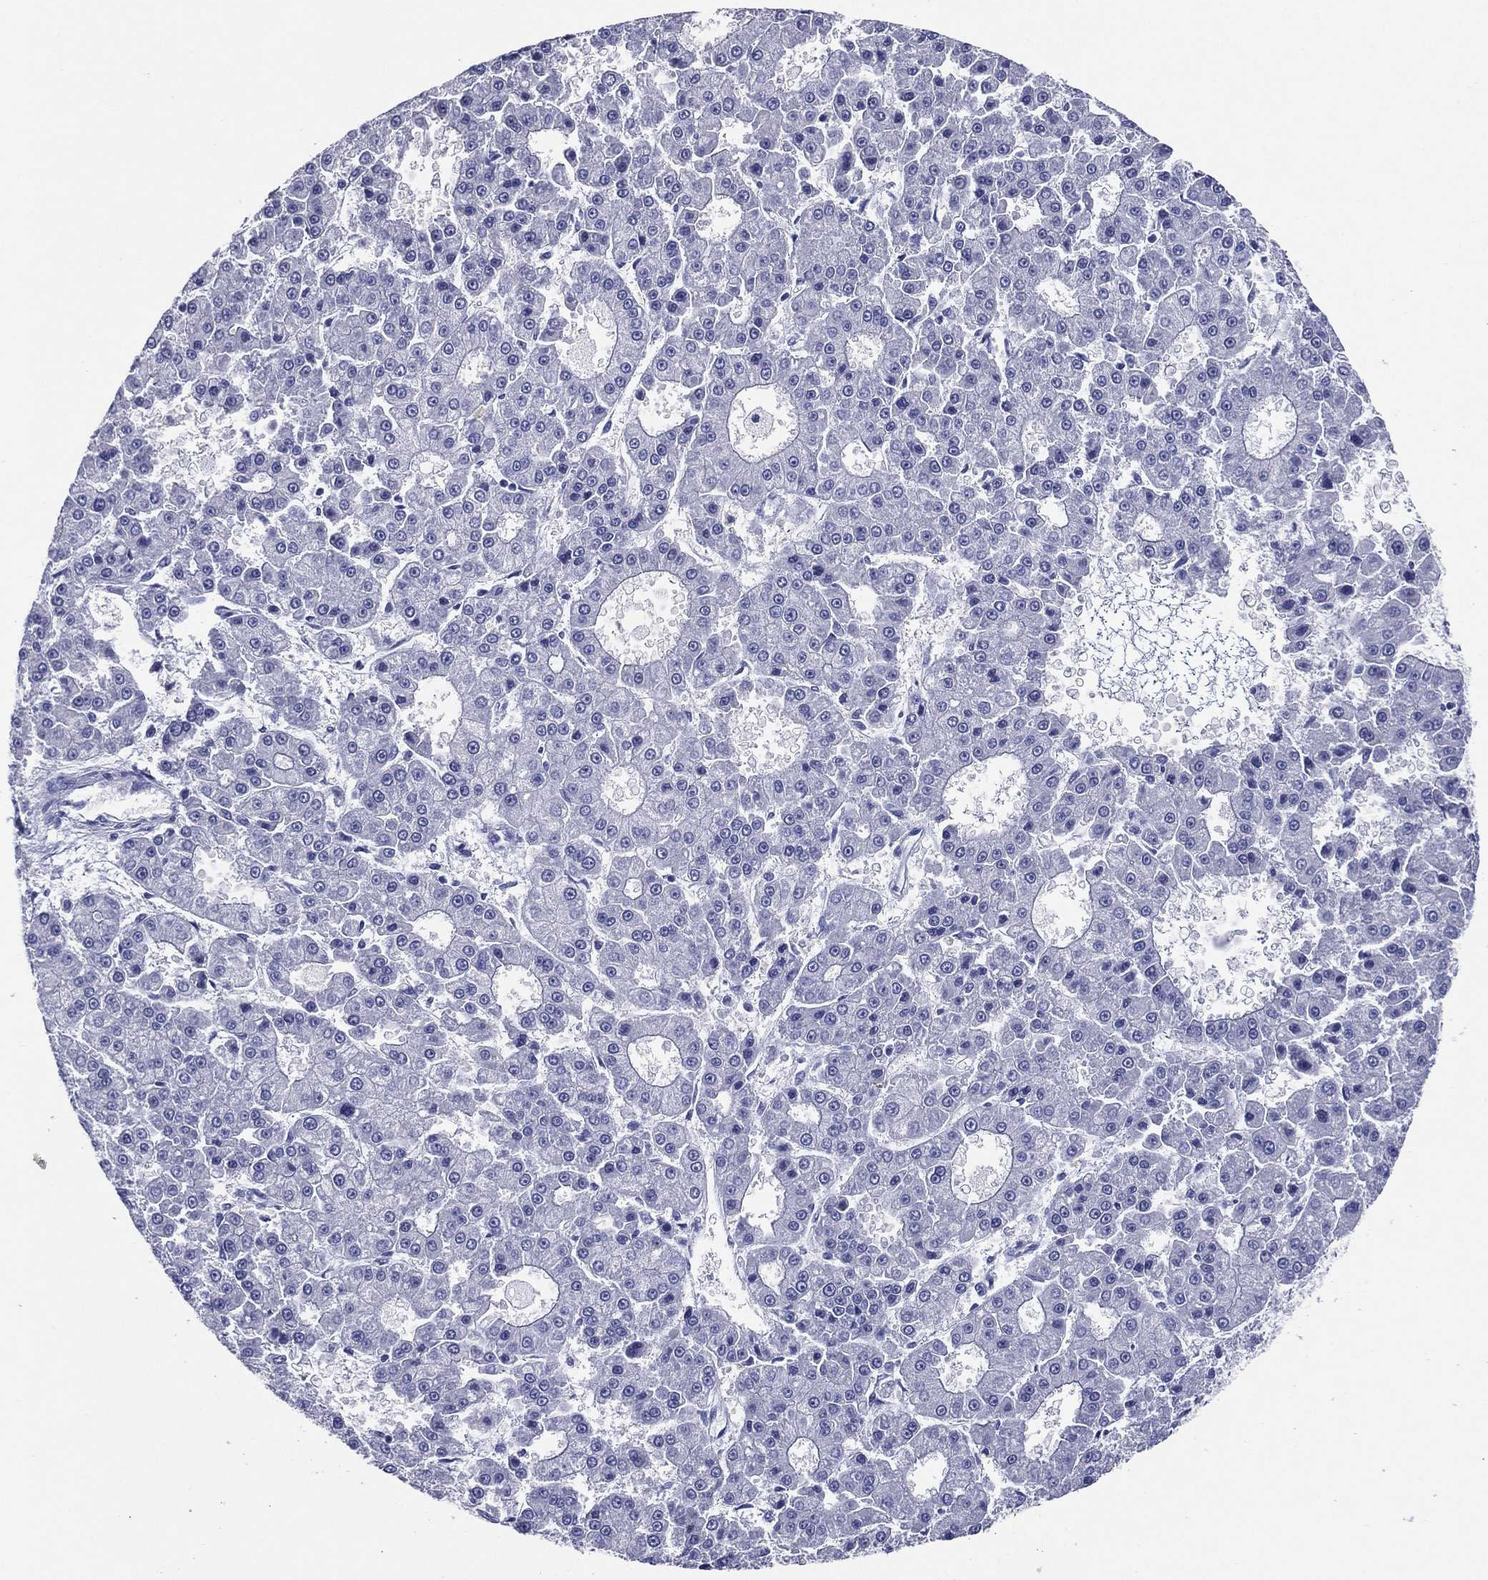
{"staining": {"intensity": "negative", "quantity": "none", "location": "none"}, "tissue": "liver cancer", "cell_type": "Tumor cells", "image_type": "cancer", "snomed": [{"axis": "morphology", "description": "Carcinoma, Hepatocellular, NOS"}, {"axis": "topography", "description": "Liver"}], "caption": "The image displays no staining of tumor cells in liver cancer (hepatocellular carcinoma).", "gene": "TFAP2A", "patient": {"sex": "male", "age": 70}}